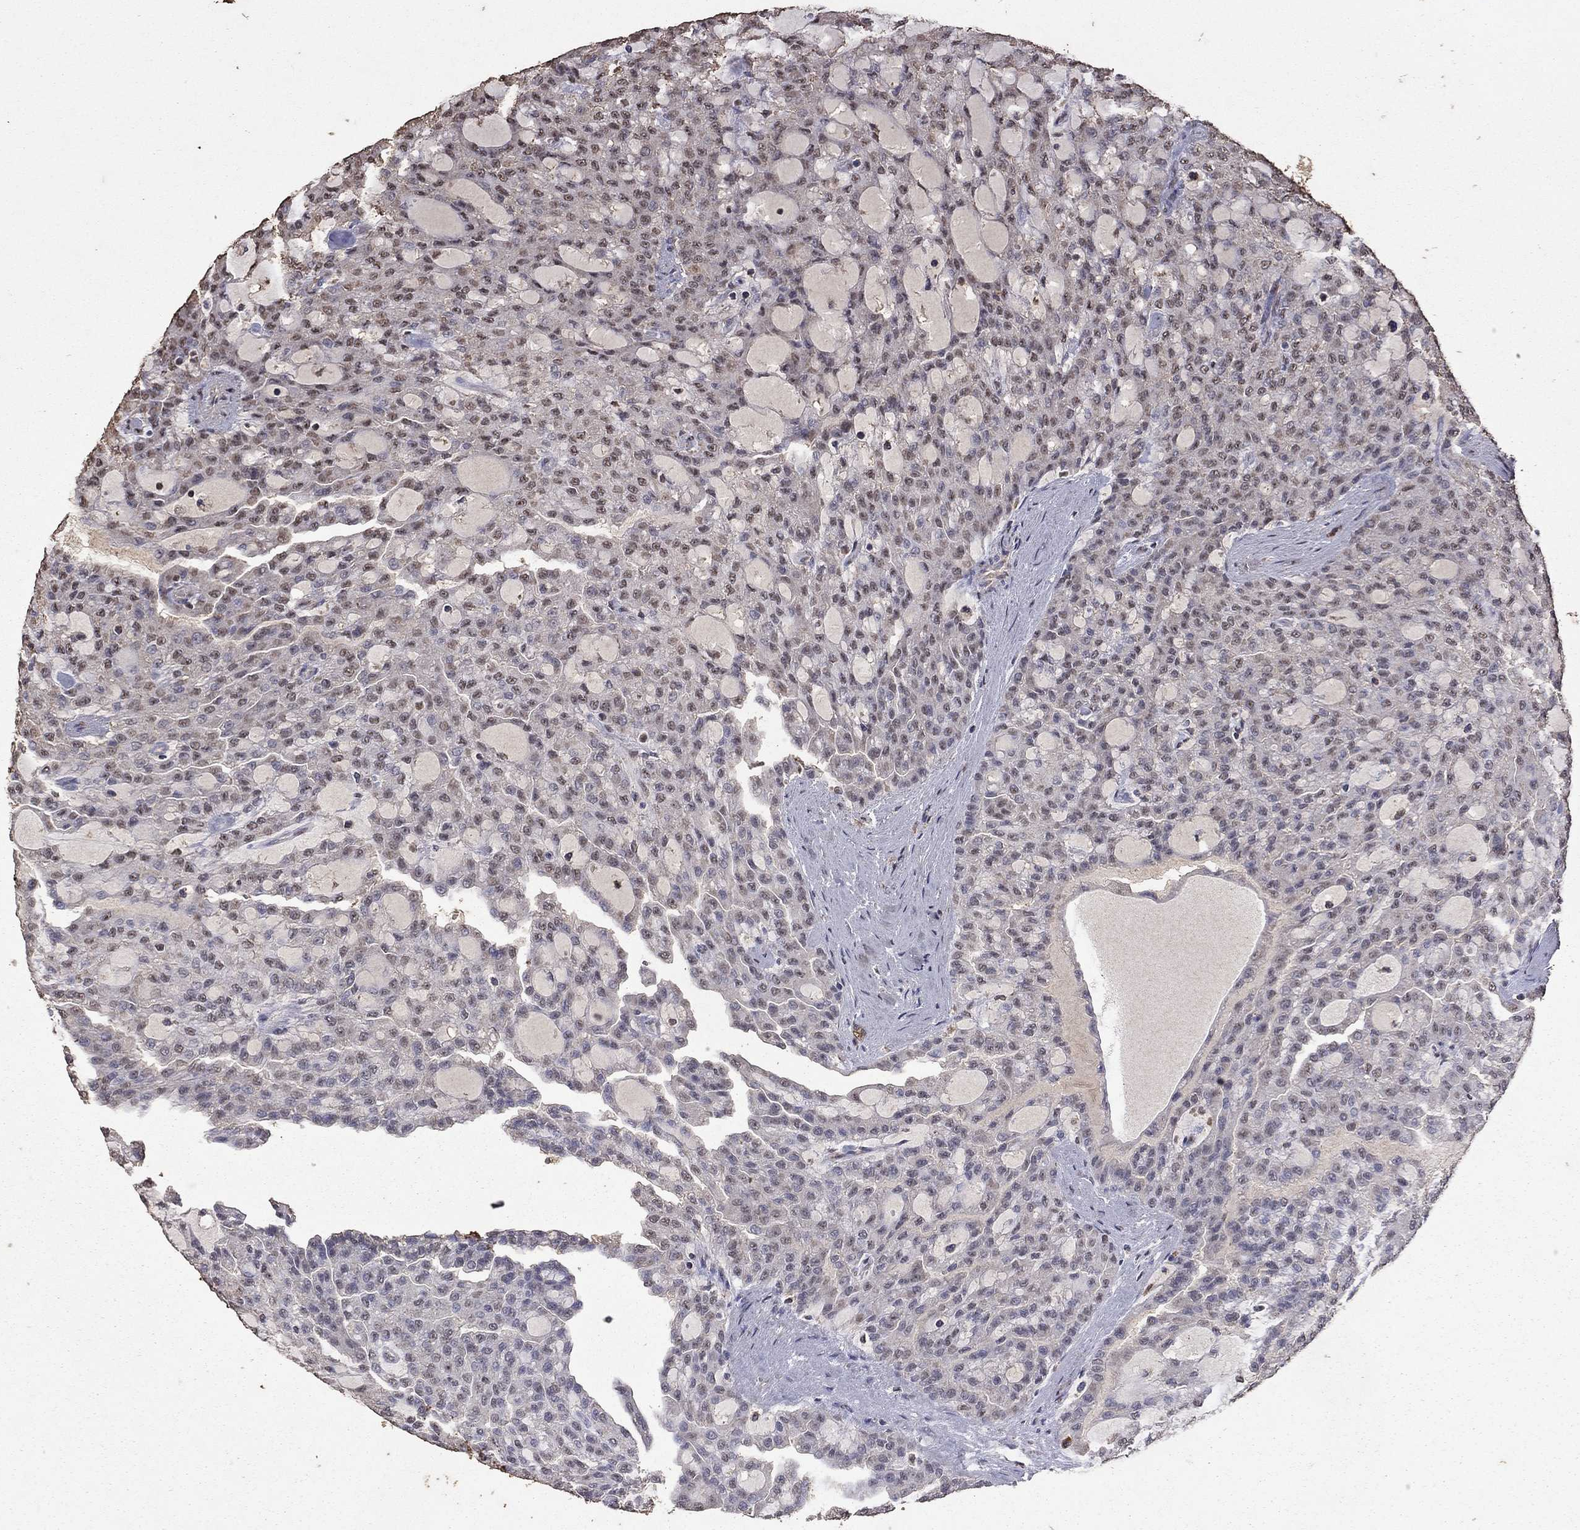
{"staining": {"intensity": "negative", "quantity": "none", "location": "none"}, "tissue": "renal cancer", "cell_type": "Tumor cells", "image_type": "cancer", "snomed": [{"axis": "morphology", "description": "Adenocarcinoma, NOS"}, {"axis": "topography", "description": "Kidney"}], "caption": "Tumor cells show no significant expression in renal cancer (adenocarcinoma).", "gene": "SERPINA5", "patient": {"sex": "male", "age": 63}}